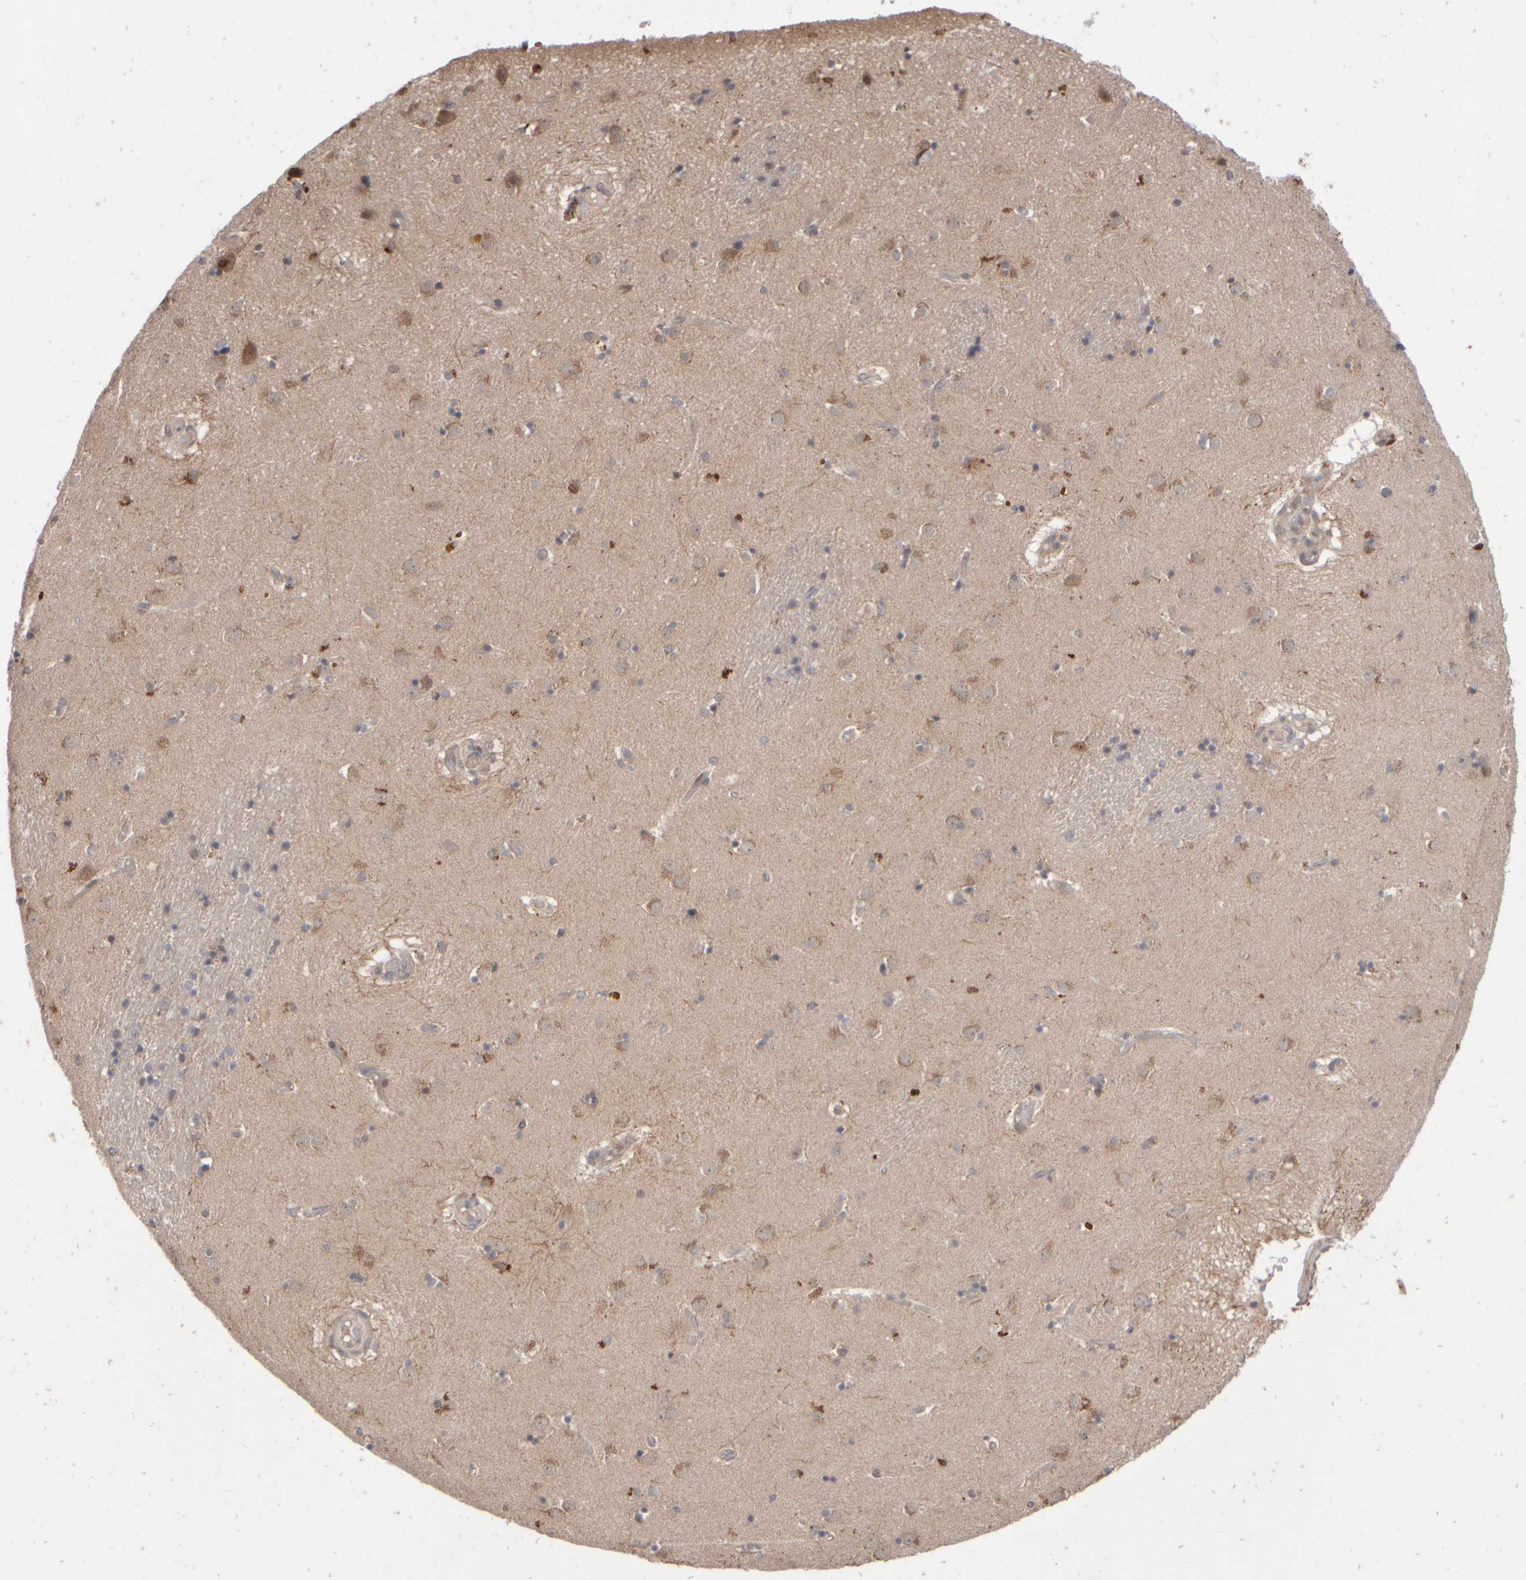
{"staining": {"intensity": "moderate", "quantity": "<25%", "location": "cytoplasmic/membranous"}, "tissue": "caudate", "cell_type": "Glial cells", "image_type": "normal", "snomed": [{"axis": "morphology", "description": "Normal tissue, NOS"}, {"axis": "topography", "description": "Lateral ventricle wall"}], "caption": "Immunohistochemical staining of normal caudate reveals low levels of moderate cytoplasmic/membranous expression in about <25% of glial cells. (DAB (3,3'-diaminobenzidine) IHC, brown staining for protein, blue staining for nuclei).", "gene": "ABHD11", "patient": {"sex": "male", "age": 70}}